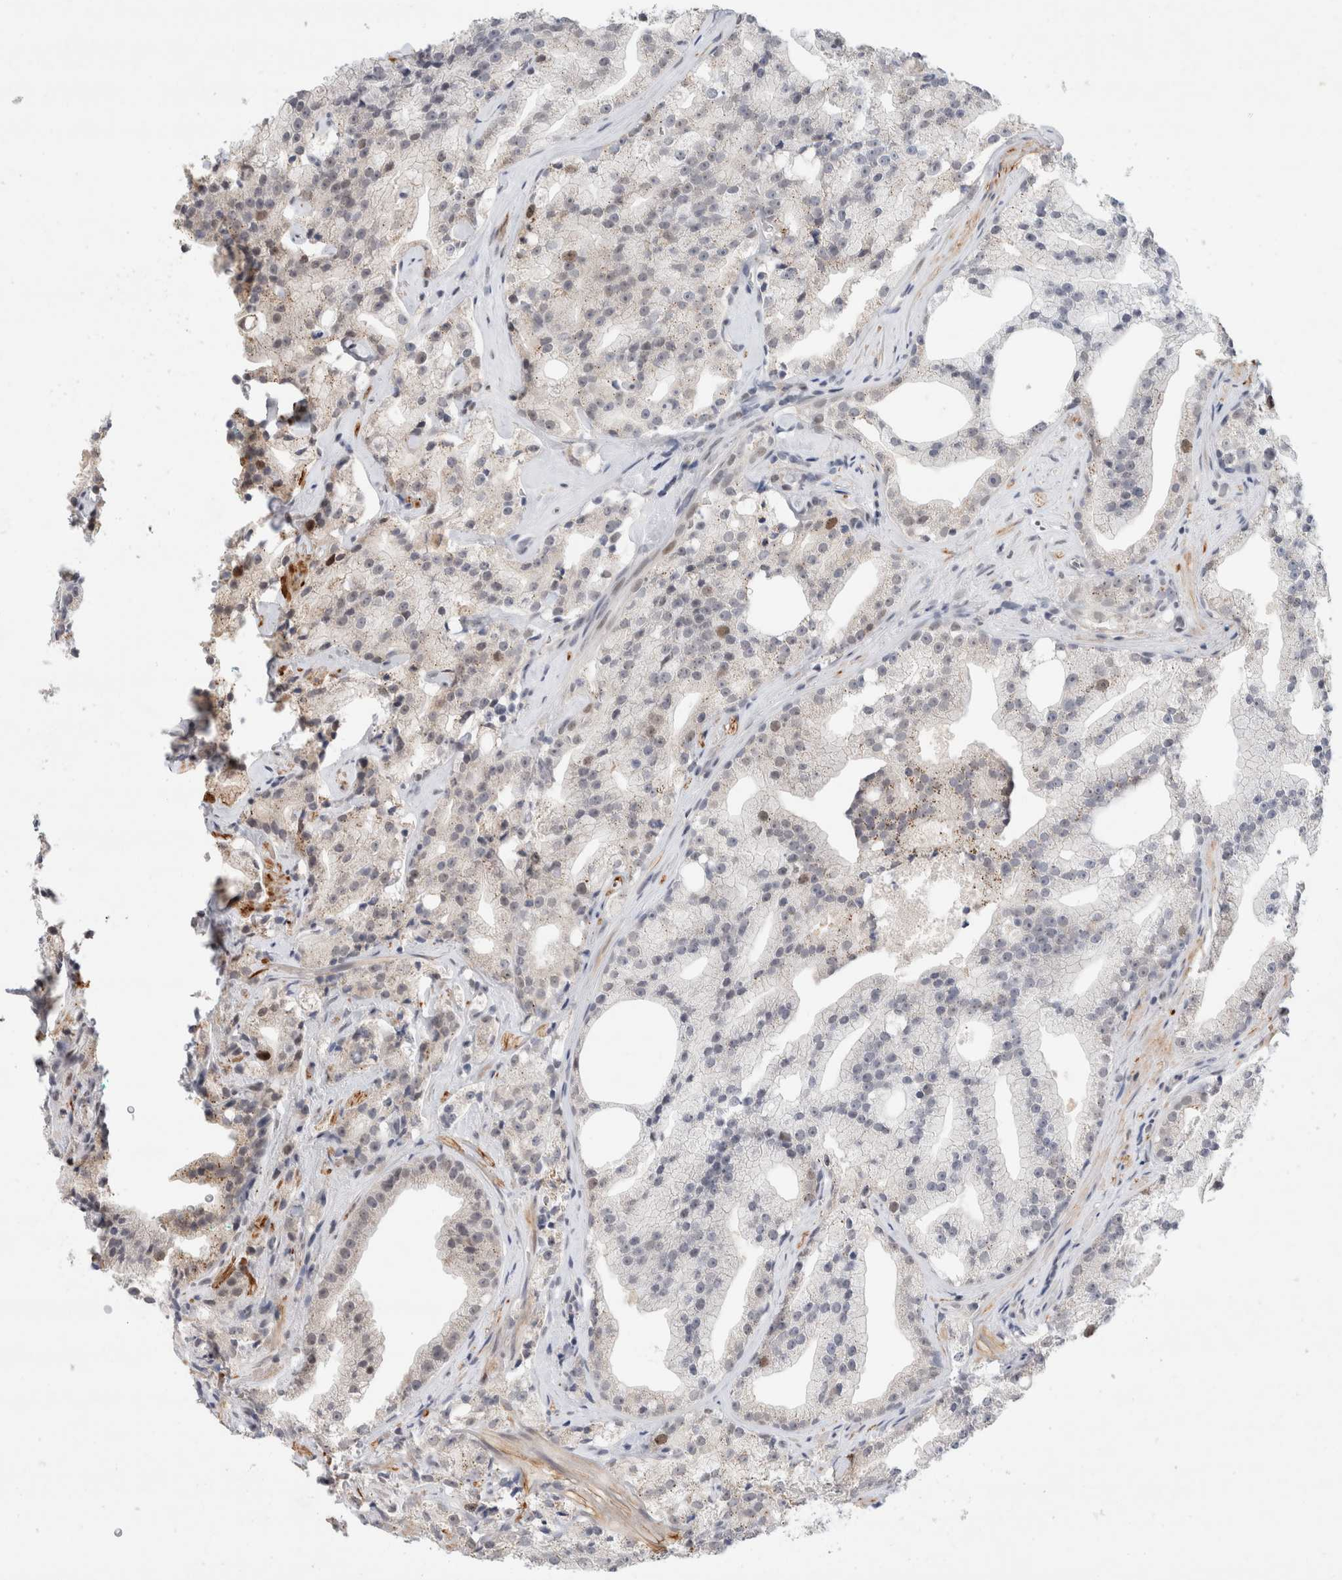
{"staining": {"intensity": "negative", "quantity": "none", "location": "none"}, "tissue": "prostate cancer", "cell_type": "Tumor cells", "image_type": "cancer", "snomed": [{"axis": "morphology", "description": "Adenocarcinoma, High grade"}, {"axis": "topography", "description": "Prostate"}], "caption": "An image of prostate adenocarcinoma (high-grade) stained for a protein demonstrates no brown staining in tumor cells. (Stains: DAB IHC with hematoxylin counter stain, Microscopy: brightfield microscopy at high magnification).", "gene": "KNL1", "patient": {"sex": "male", "age": 64}}